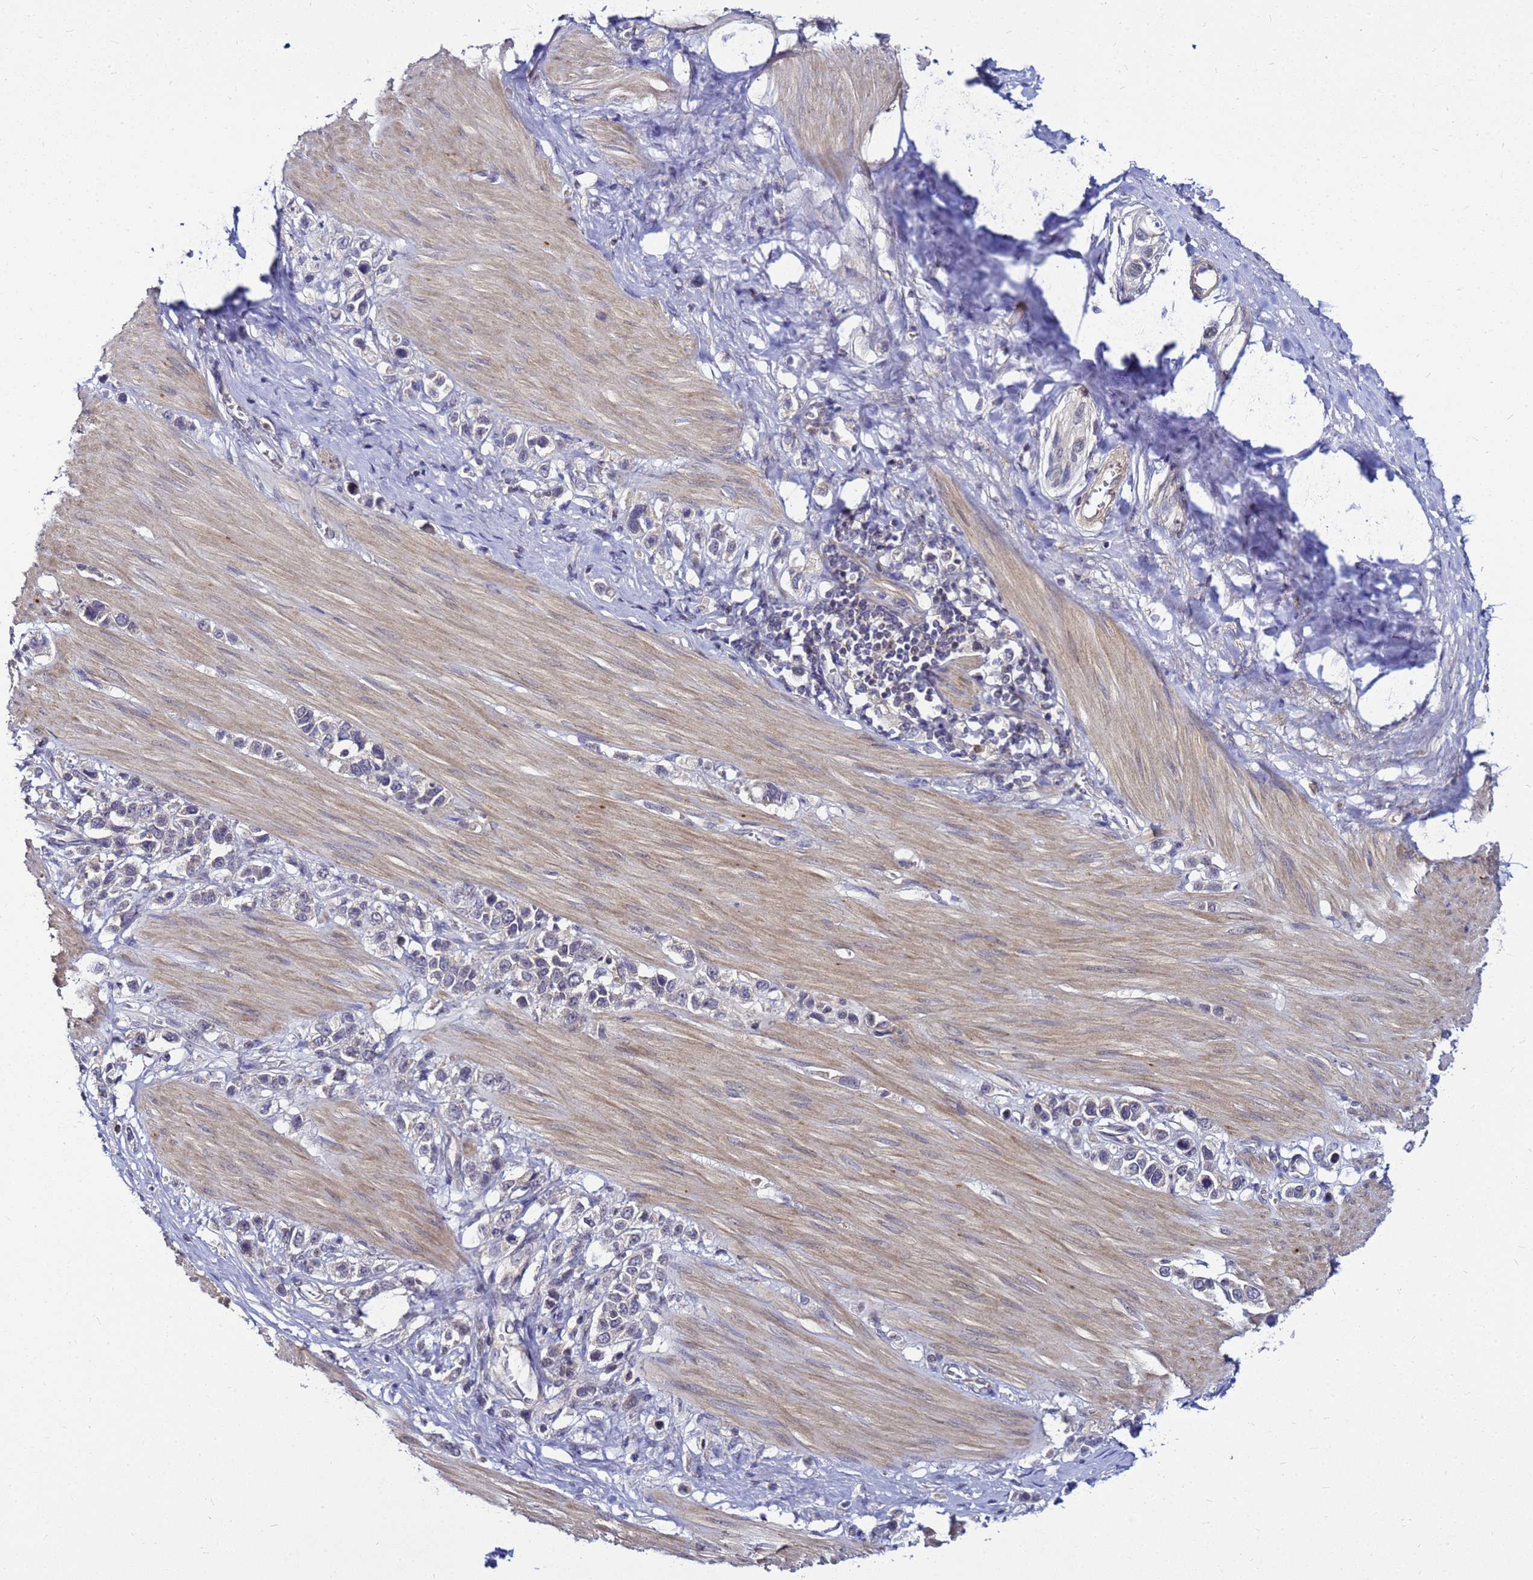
{"staining": {"intensity": "negative", "quantity": "none", "location": "none"}, "tissue": "stomach cancer", "cell_type": "Tumor cells", "image_type": "cancer", "snomed": [{"axis": "morphology", "description": "Adenocarcinoma, NOS"}, {"axis": "topography", "description": "Stomach"}], "caption": "DAB (3,3'-diaminobenzidine) immunohistochemical staining of human stomach cancer (adenocarcinoma) reveals no significant expression in tumor cells.", "gene": "SAT1", "patient": {"sex": "female", "age": 65}}